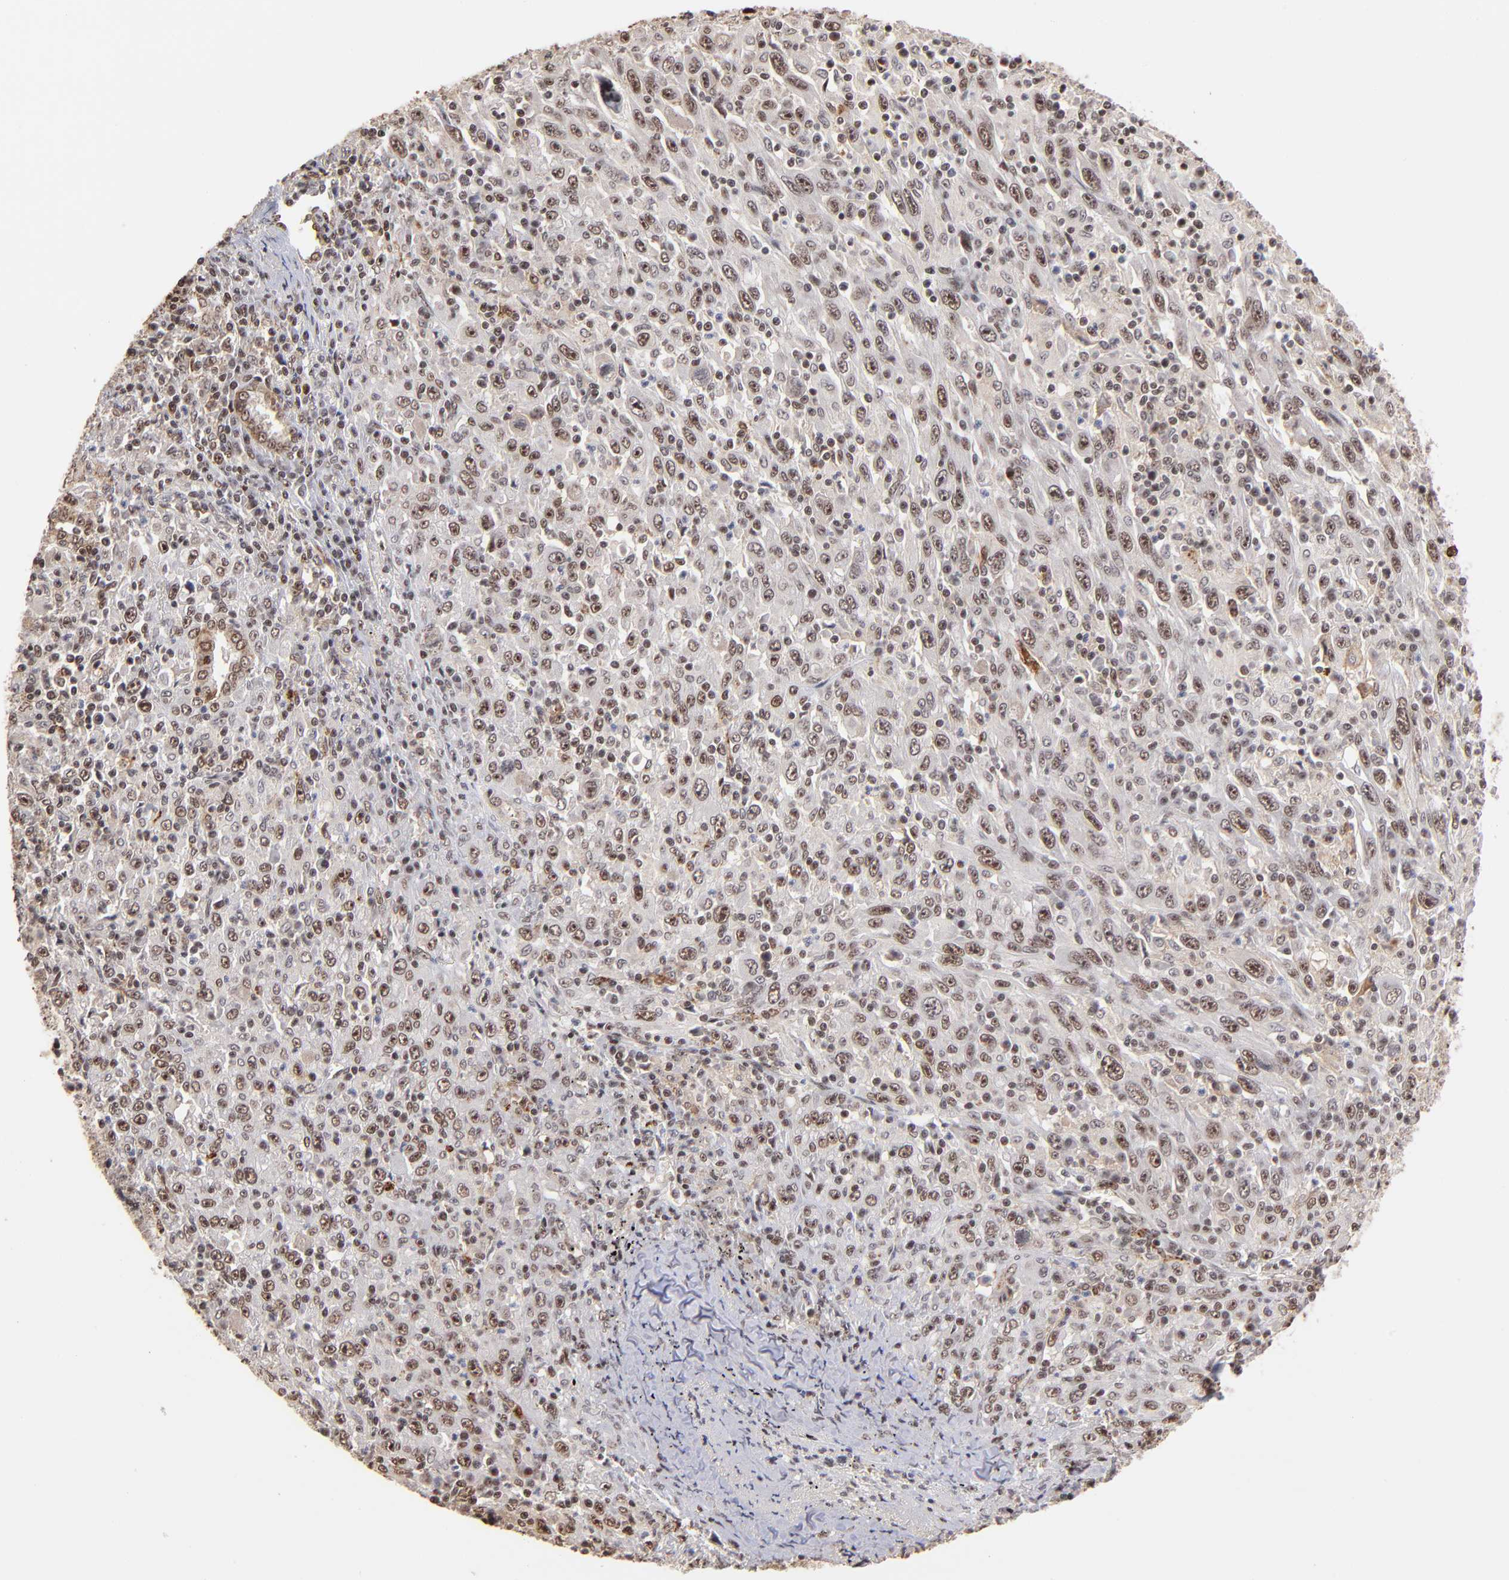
{"staining": {"intensity": "moderate", "quantity": ">75%", "location": "nuclear"}, "tissue": "melanoma", "cell_type": "Tumor cells", "image_type": "cancer", "snomed": [{"axis": "morphology", "description": "Malignant melanoma, Metastatic site"}, {"axis": "topography", "description": "Skin"}], "caption": "Immunohistochemical staining of malignant melanoma (metastatic site) exhibits medium levels of moderate nuclear protein positivity in about >75% of tumor cells. The protein is shown in brown color, while the nuclei are stained blue.", "gene": "ZNF146", "patient": {"sex": "female", "age": 56}}